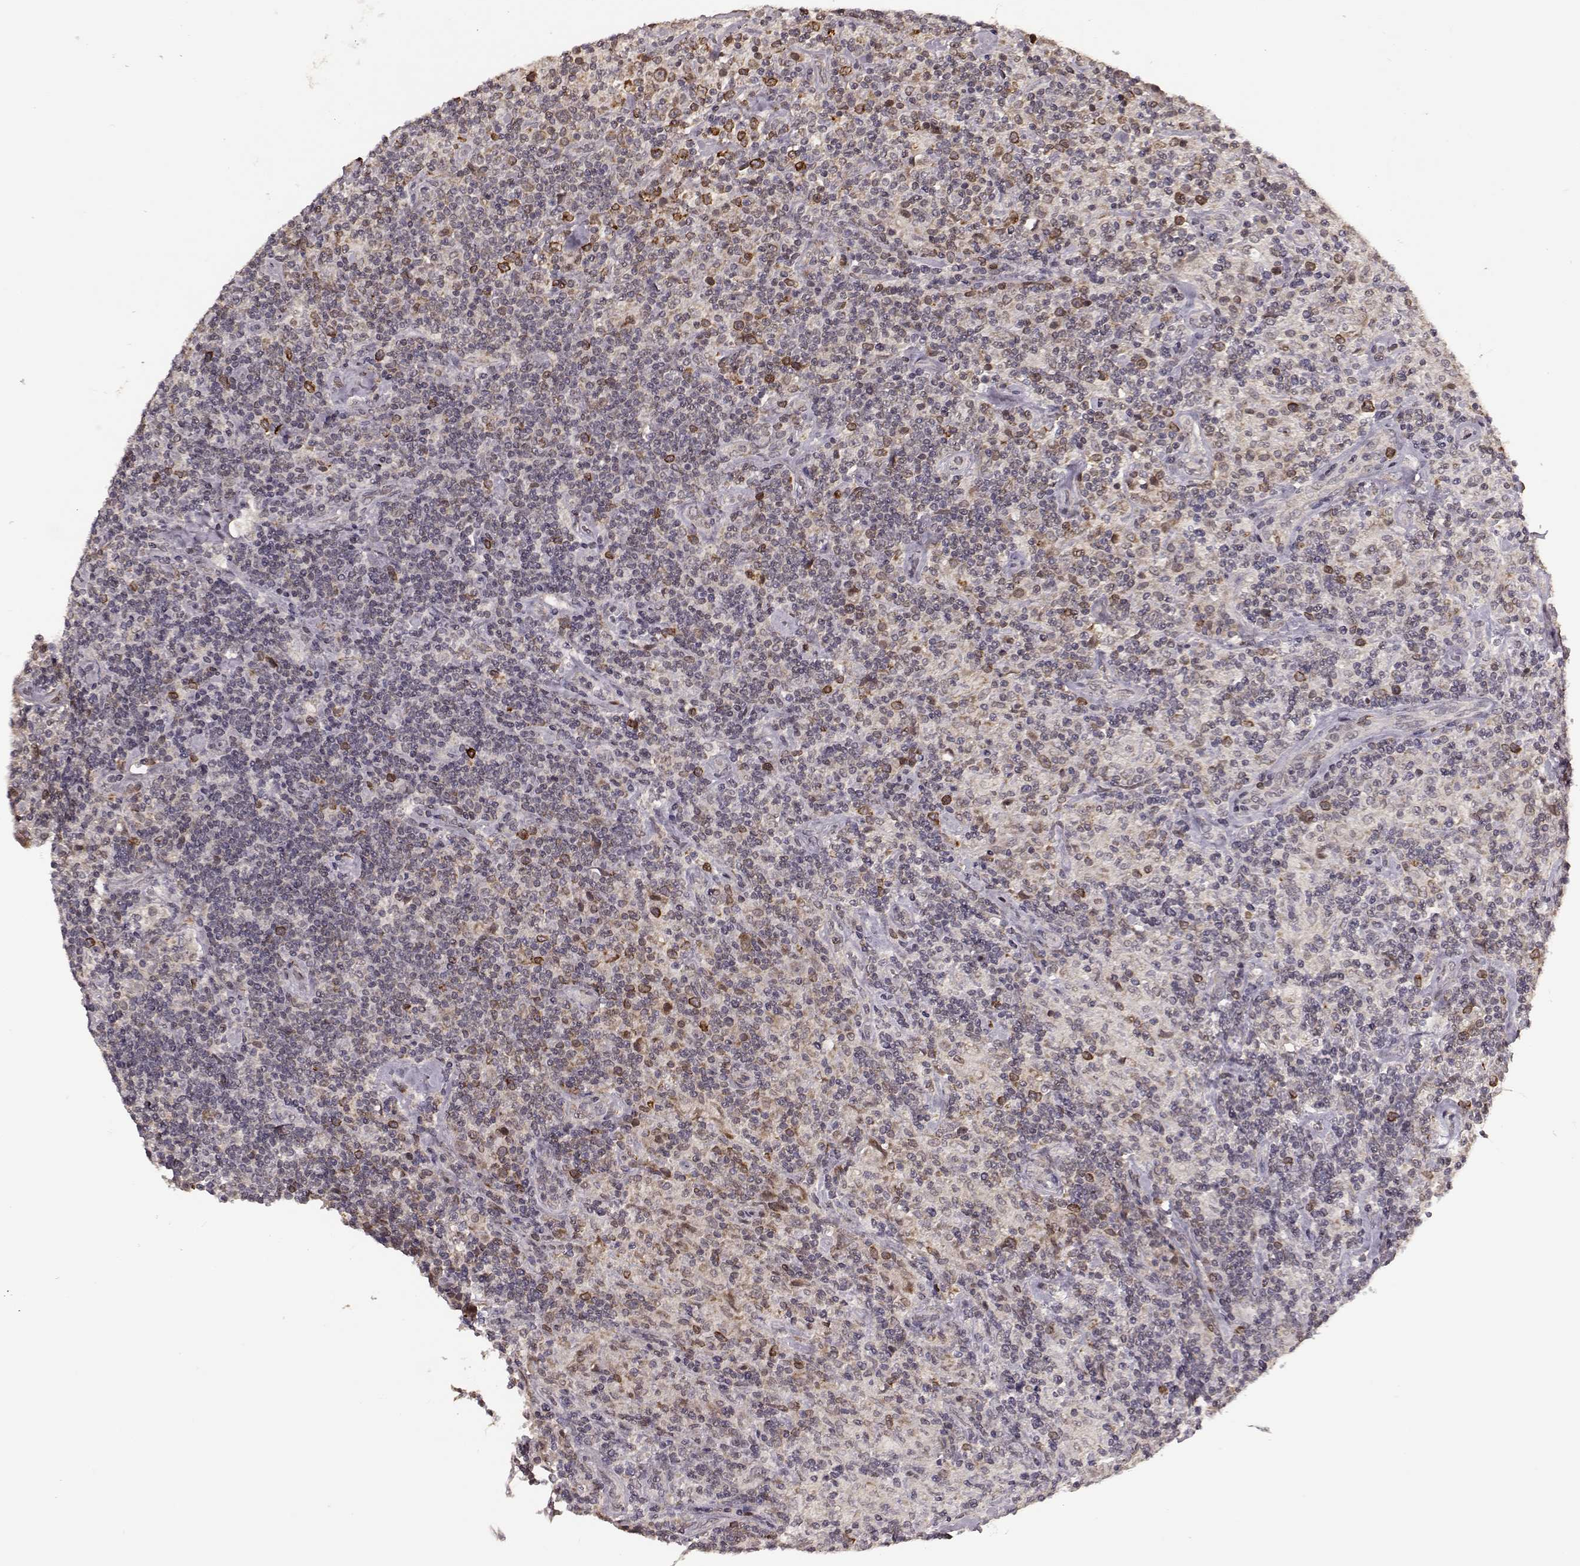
{"staining": {"intensity": "weak", "quantity": "25%-75%", "location": "cytoplasmic/membranous"}, "tissue": "lymphoma", "cell_type": "Tumor cells", "image_type": "cancer", "snomed": [{"axis": "morphology", "description": "Hodgkin's disease, NOS"}, {"axis": "topography", "description": "Lymph node"}], "caption": "A brown stain labels weak cytoplasmic/membranous staining of a protein in Hodgkin's disease tumor cells.", "gene": "ELOVL5", "patient": {"sex": "male", "age": 70}}